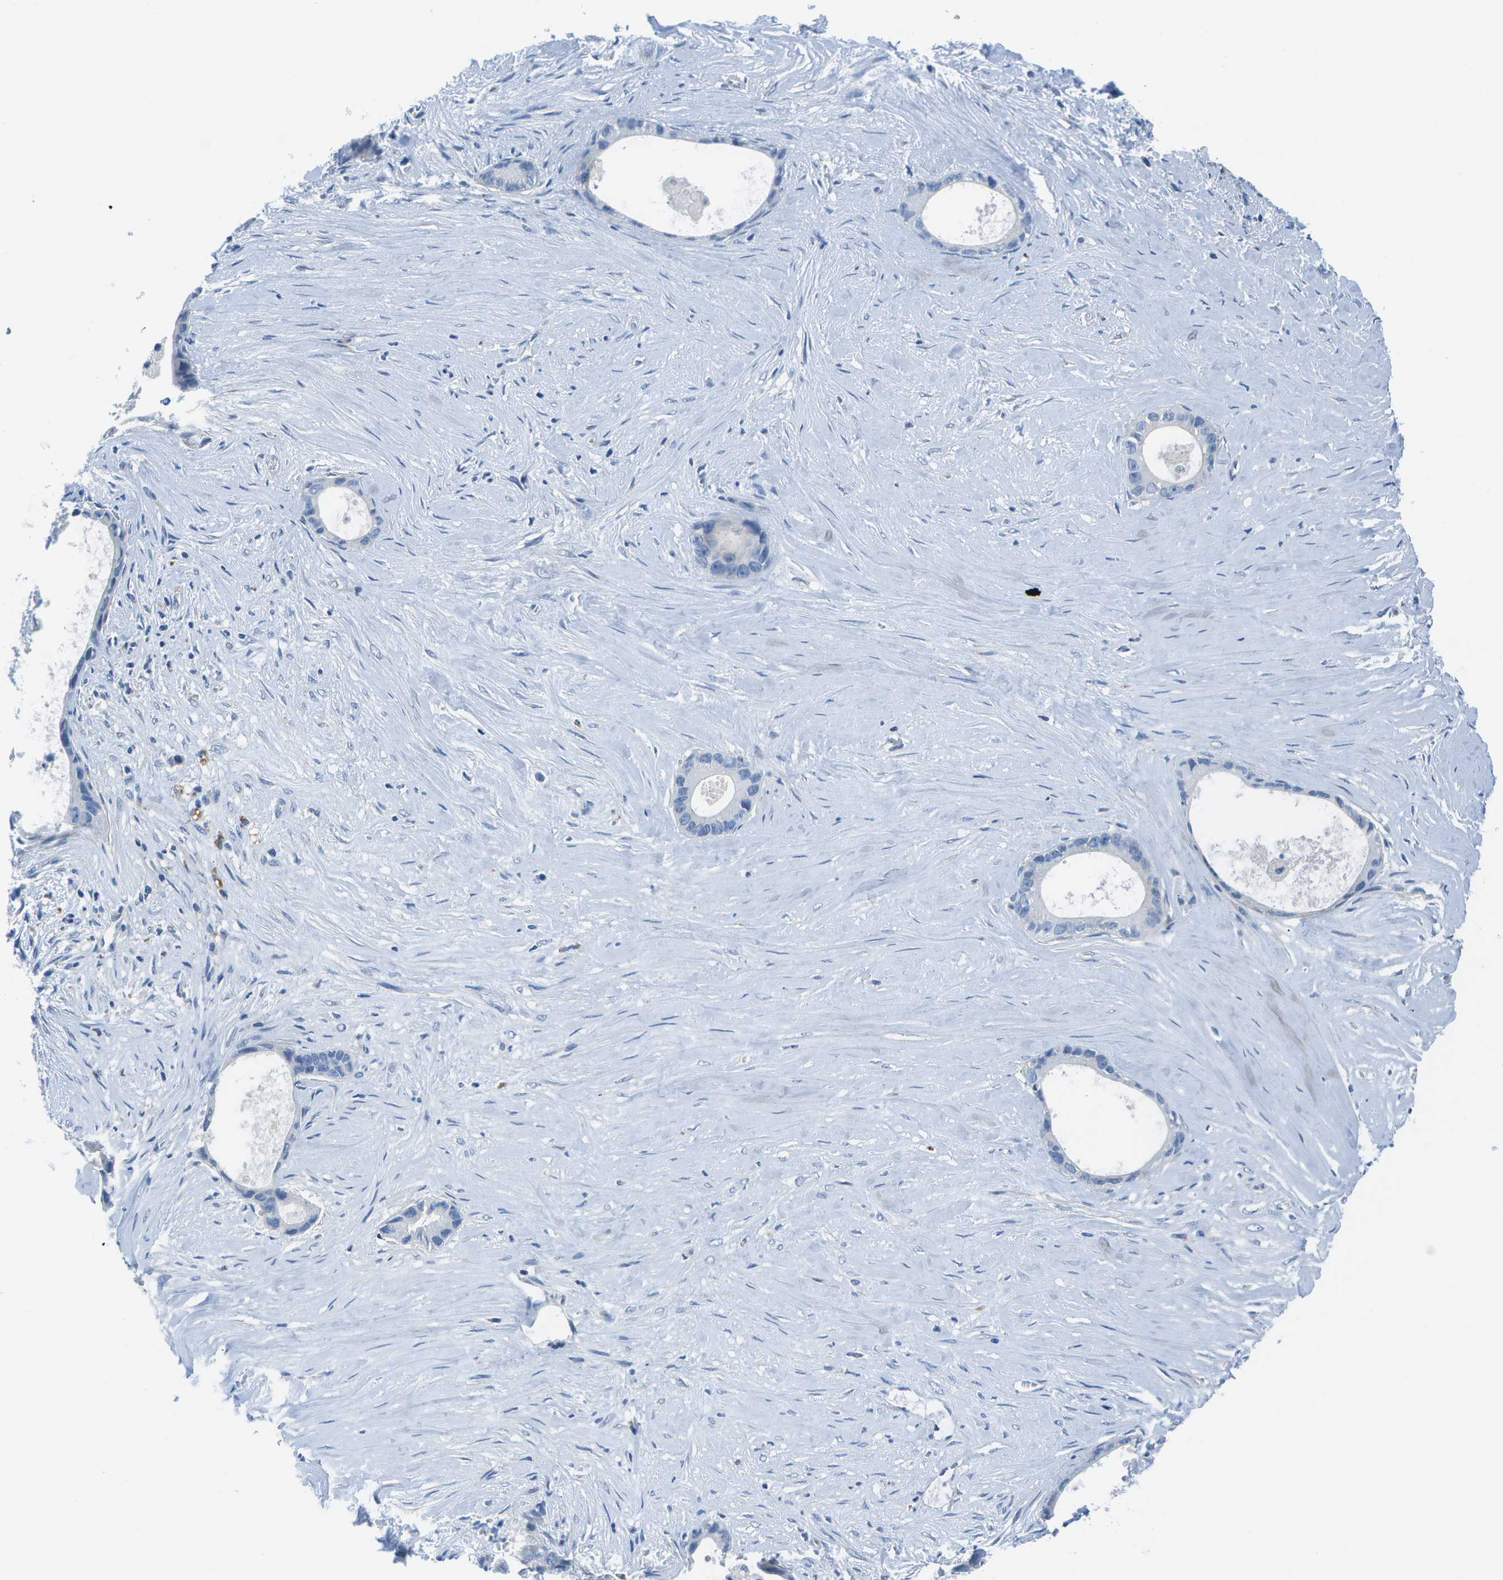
{"staining": {"intensity": "negative", "quantity": "none", "location": "none"}, "tissue": "liver cancer", "cell_type": "Tumor cells", "image_type": "cancer", "snomed": [{"axis": "morphology", "description": "Cholangiocarcinoma"}, {"axis": "topography", "description": "Liver"}], "caption": "Cholangiocarcinoma (liver) stained for a protein using immunohistochemistry exhibits no staining tumor cells.", "gene": "DCT", "patient": {"sex": "female", "age": 55}}